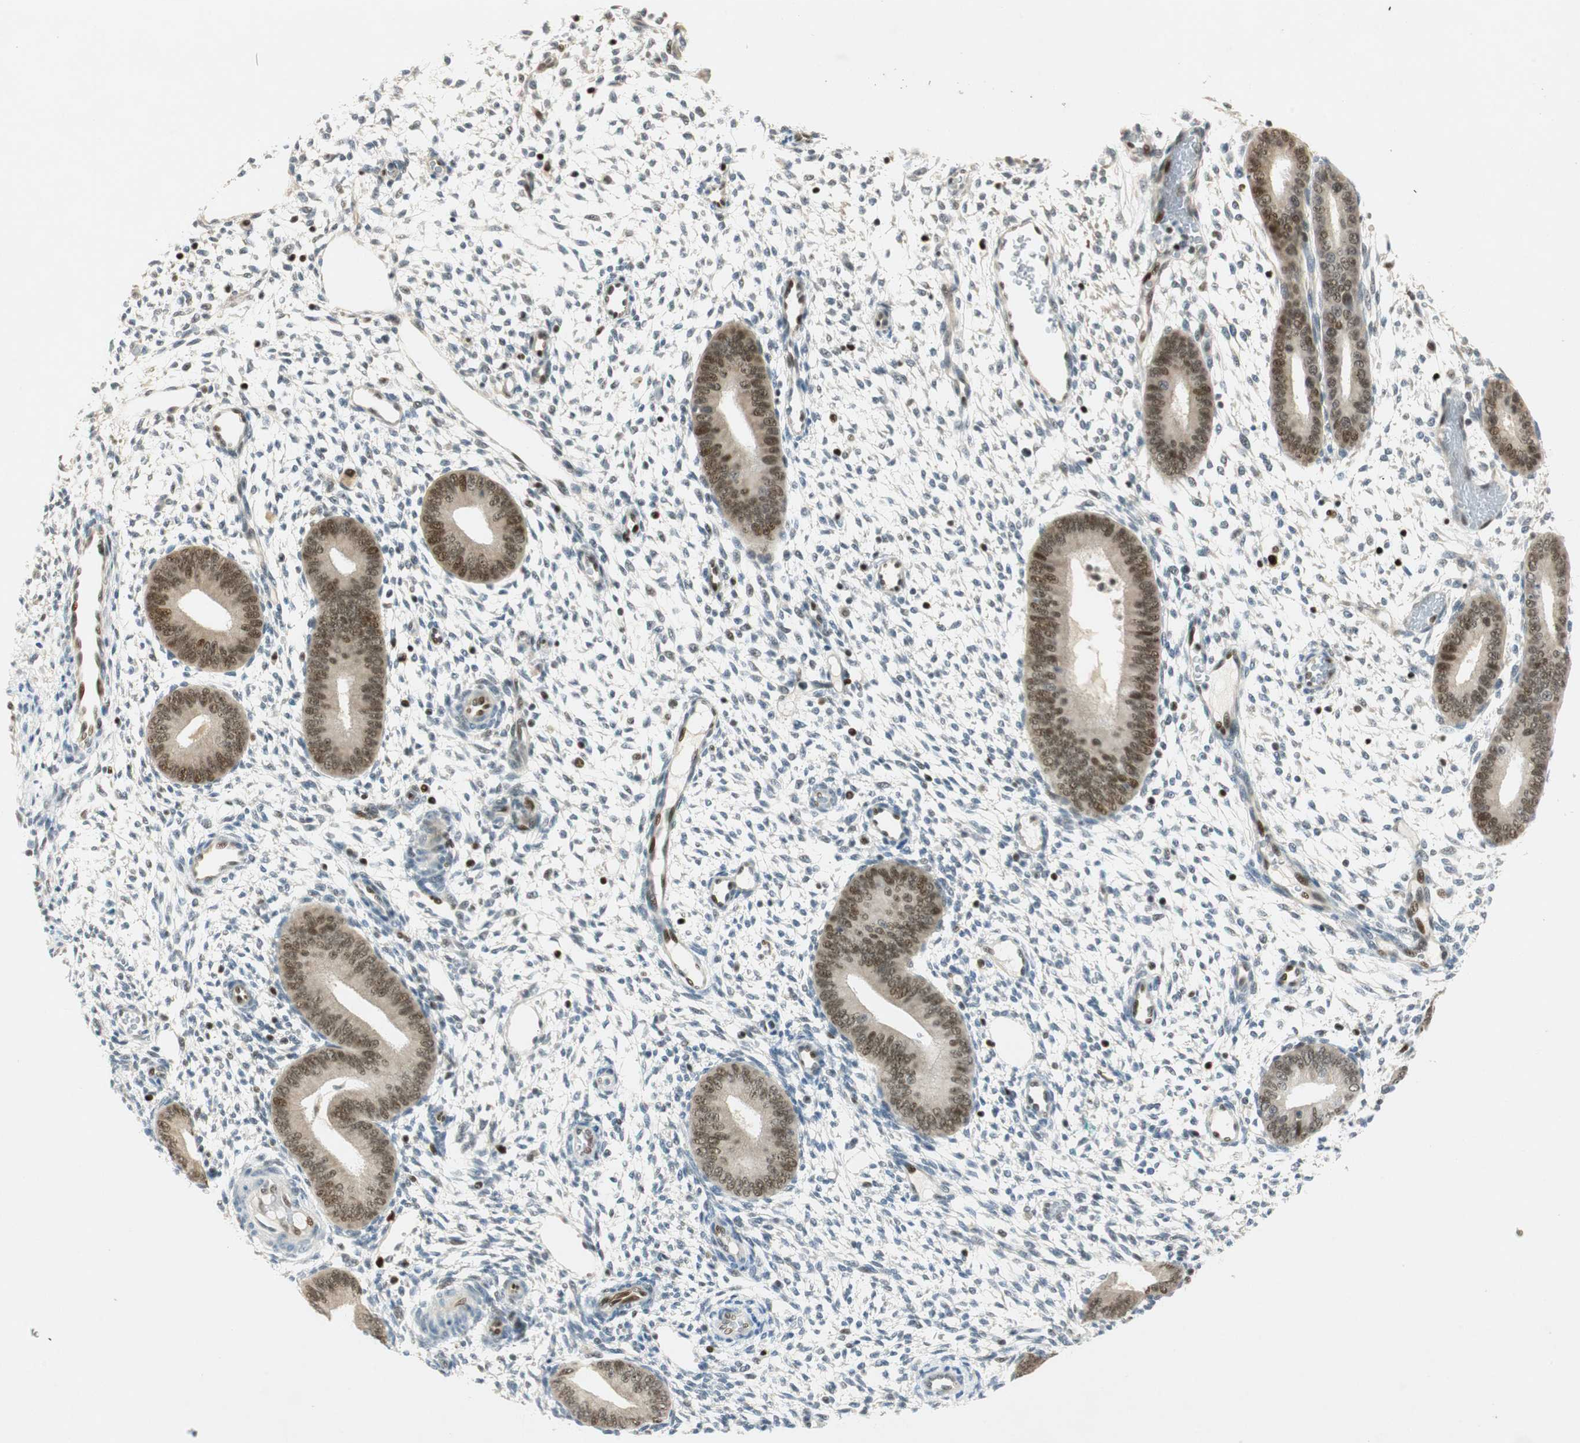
{"staining": {"intensity": "moderate", "quantity": "<25%", "location": "nuclear"}, "tissue": "endometrium", "cell_type": "Cells in endometrial stroma", "image_type": "normal", "snomed": [{"axis": "morphology", "description": "Normal tissue, NOS"}, {"axis": "topography", "description": "Endometrium"}], "caption": "Immunohistochemistry (IHC) photomicrograph of unremarkable endometrium: endometrium stained using immunohistochemistry shows low levels of moderate protein expression localized specifically in the nuclear of cells in endometrial stroma, appearing as a nuclear brown color.", "gene": "MSX2", "patient": {"sex": "female", "age": 42}}